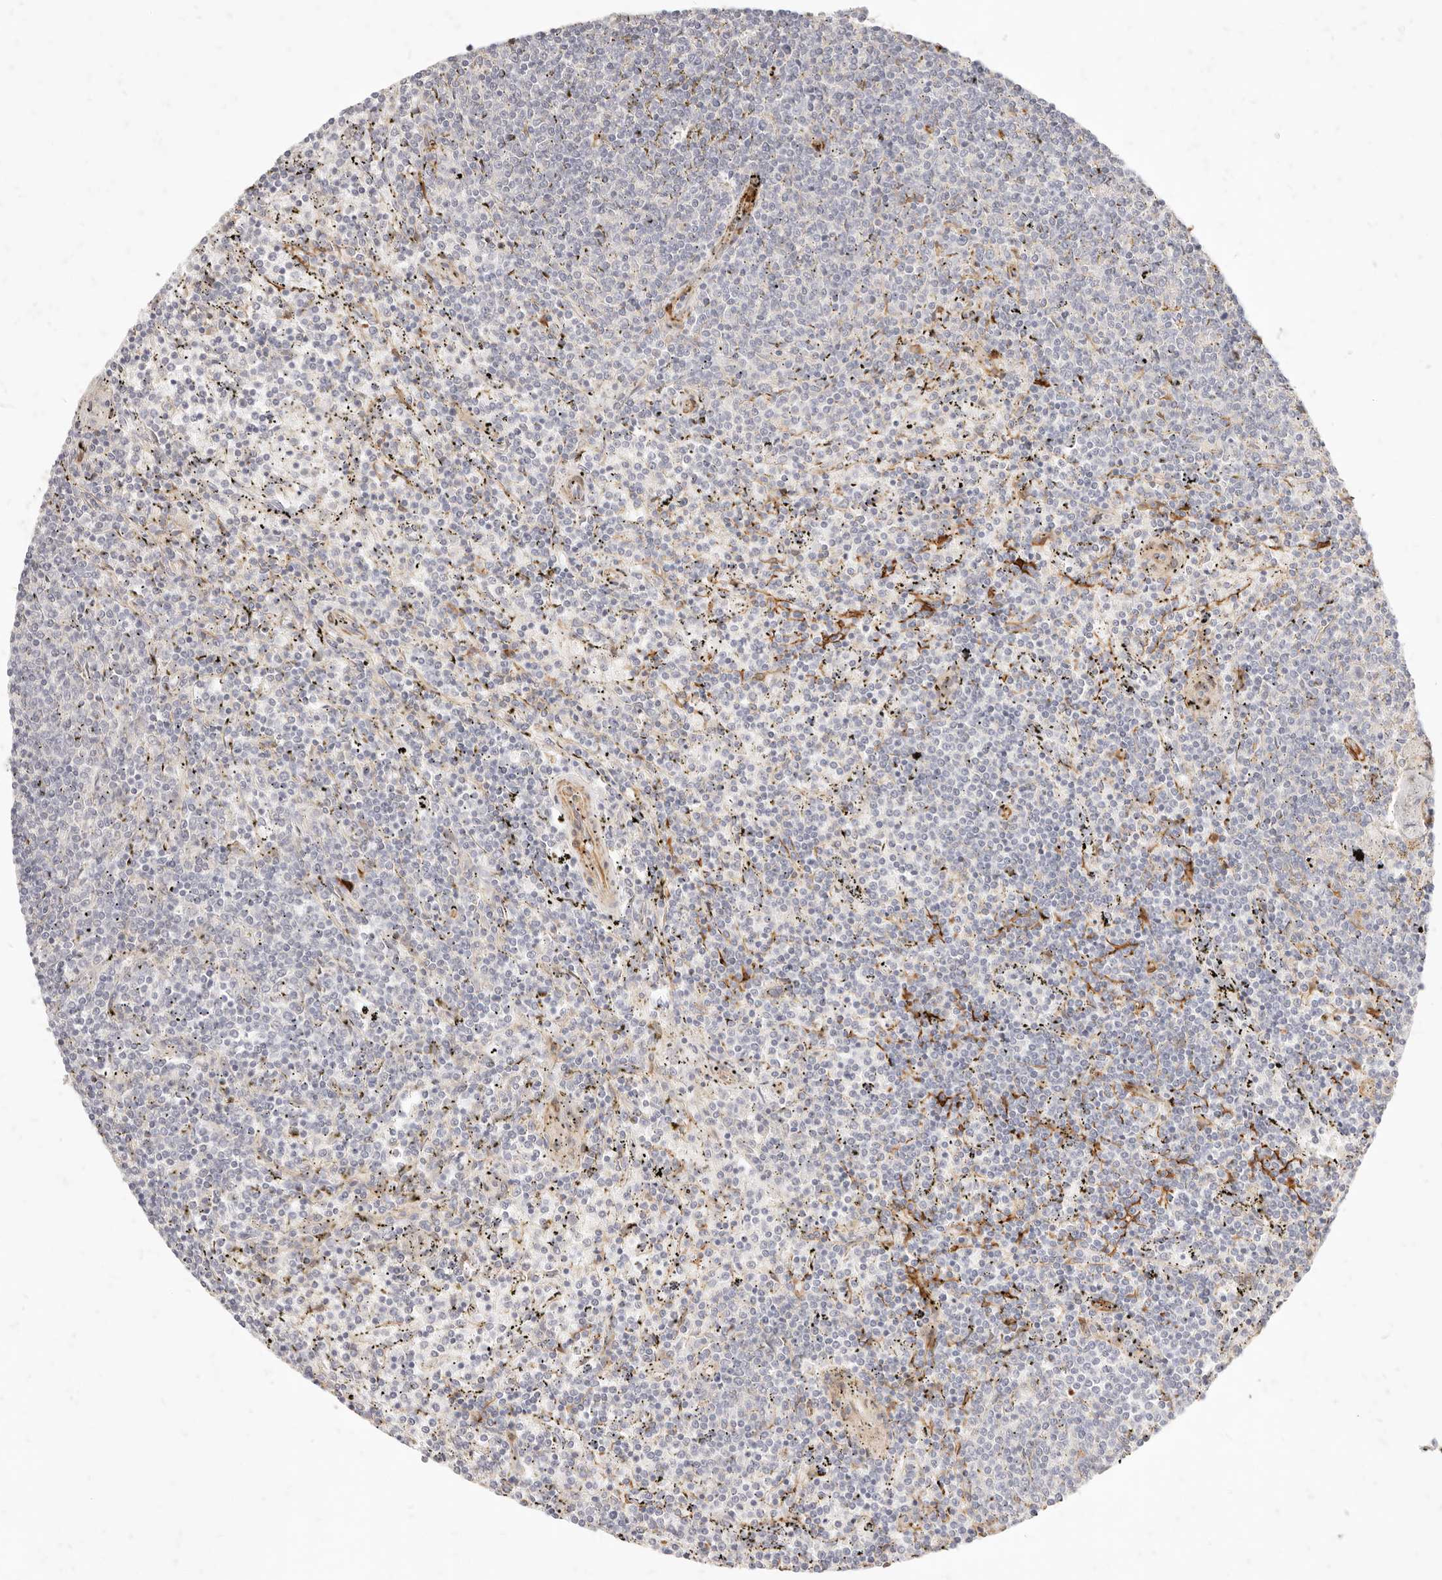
{"staining": {"intensity": "negative", "quantity": "none", "location": "none"}, "tissue": "lymphoma", "cell_type": "Tumor cells", "image_type": "cancer", "snomed": [{"axis": "morphology", "description": "Malignant lymphoma, non-Hodgkin's type, Low grade"}, {"axis": "topography", "description": "Spleen"}], "caption": "Immunohistochemistry photomicrograph of malignant lymphoma, non-Hodgkin's type (low-grade) stained for a protein (brown), which demonstrates no staining in tumor cells. (DAB (3,3'-diaminobenzidine) immunohistochemistry with hematoxylin counter stain).", "gene": "TMTC2", "patient": {"sex": "female", "age": 50}}